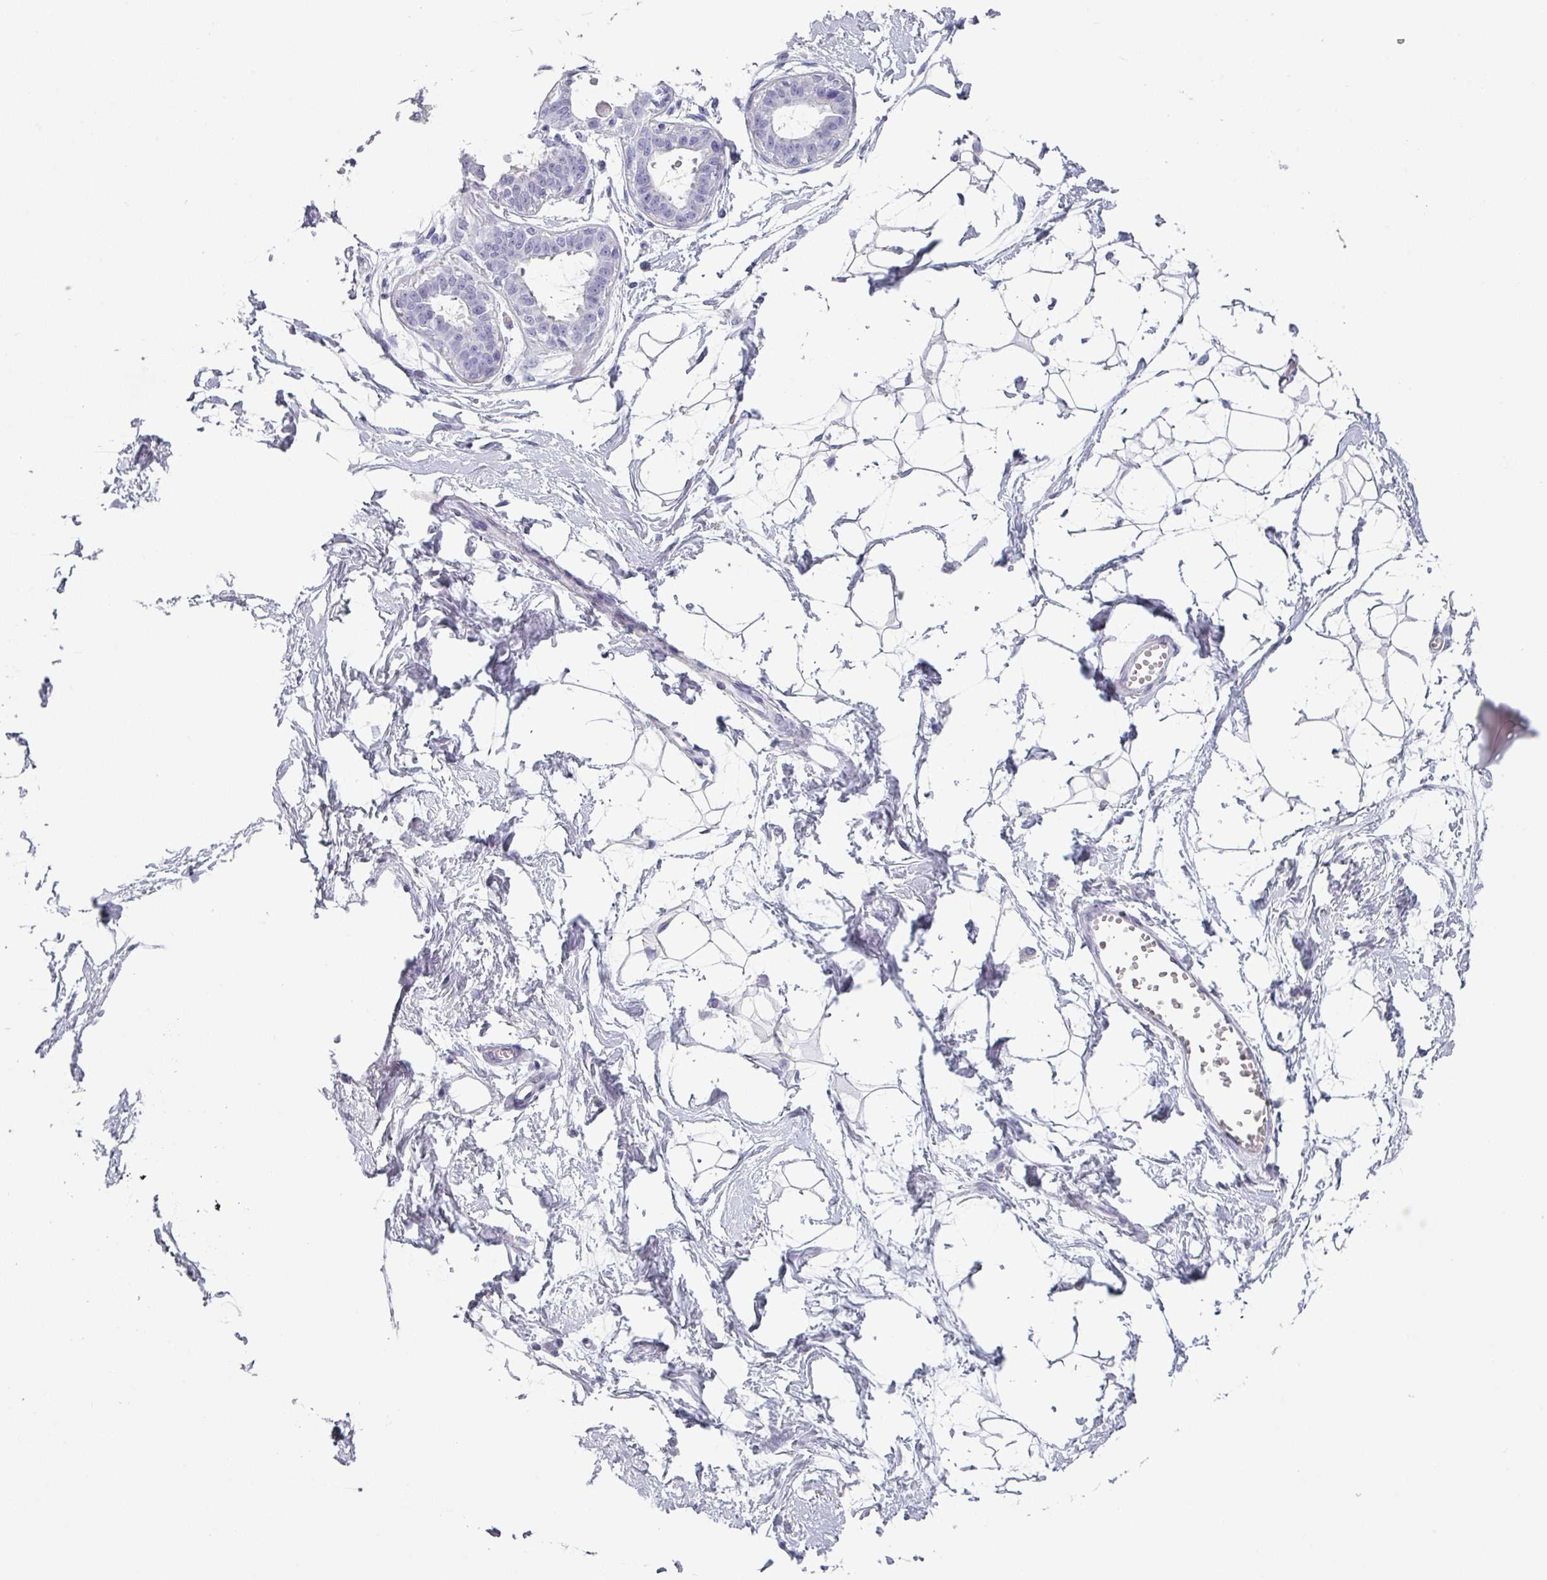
{"staining": {"intensity": "negative", "quantity": "none", "location": "none"}, "tissue": "breast", "cell_type": "Adipocytes", "image_type": "normal", "snomed": [{"axis": "morphology", "description": "Normal tissue, NOS"}, {"axis": "topography", "description": "Breast"}], "caption": "This micrograph is of benign breast stained with IHC to label a protein in brown with the nuclei are counter-stained blue. There is no expression in adipocytes.", "gene": "SLC35G2", "patient": {"sex": "female", "age": 45}}